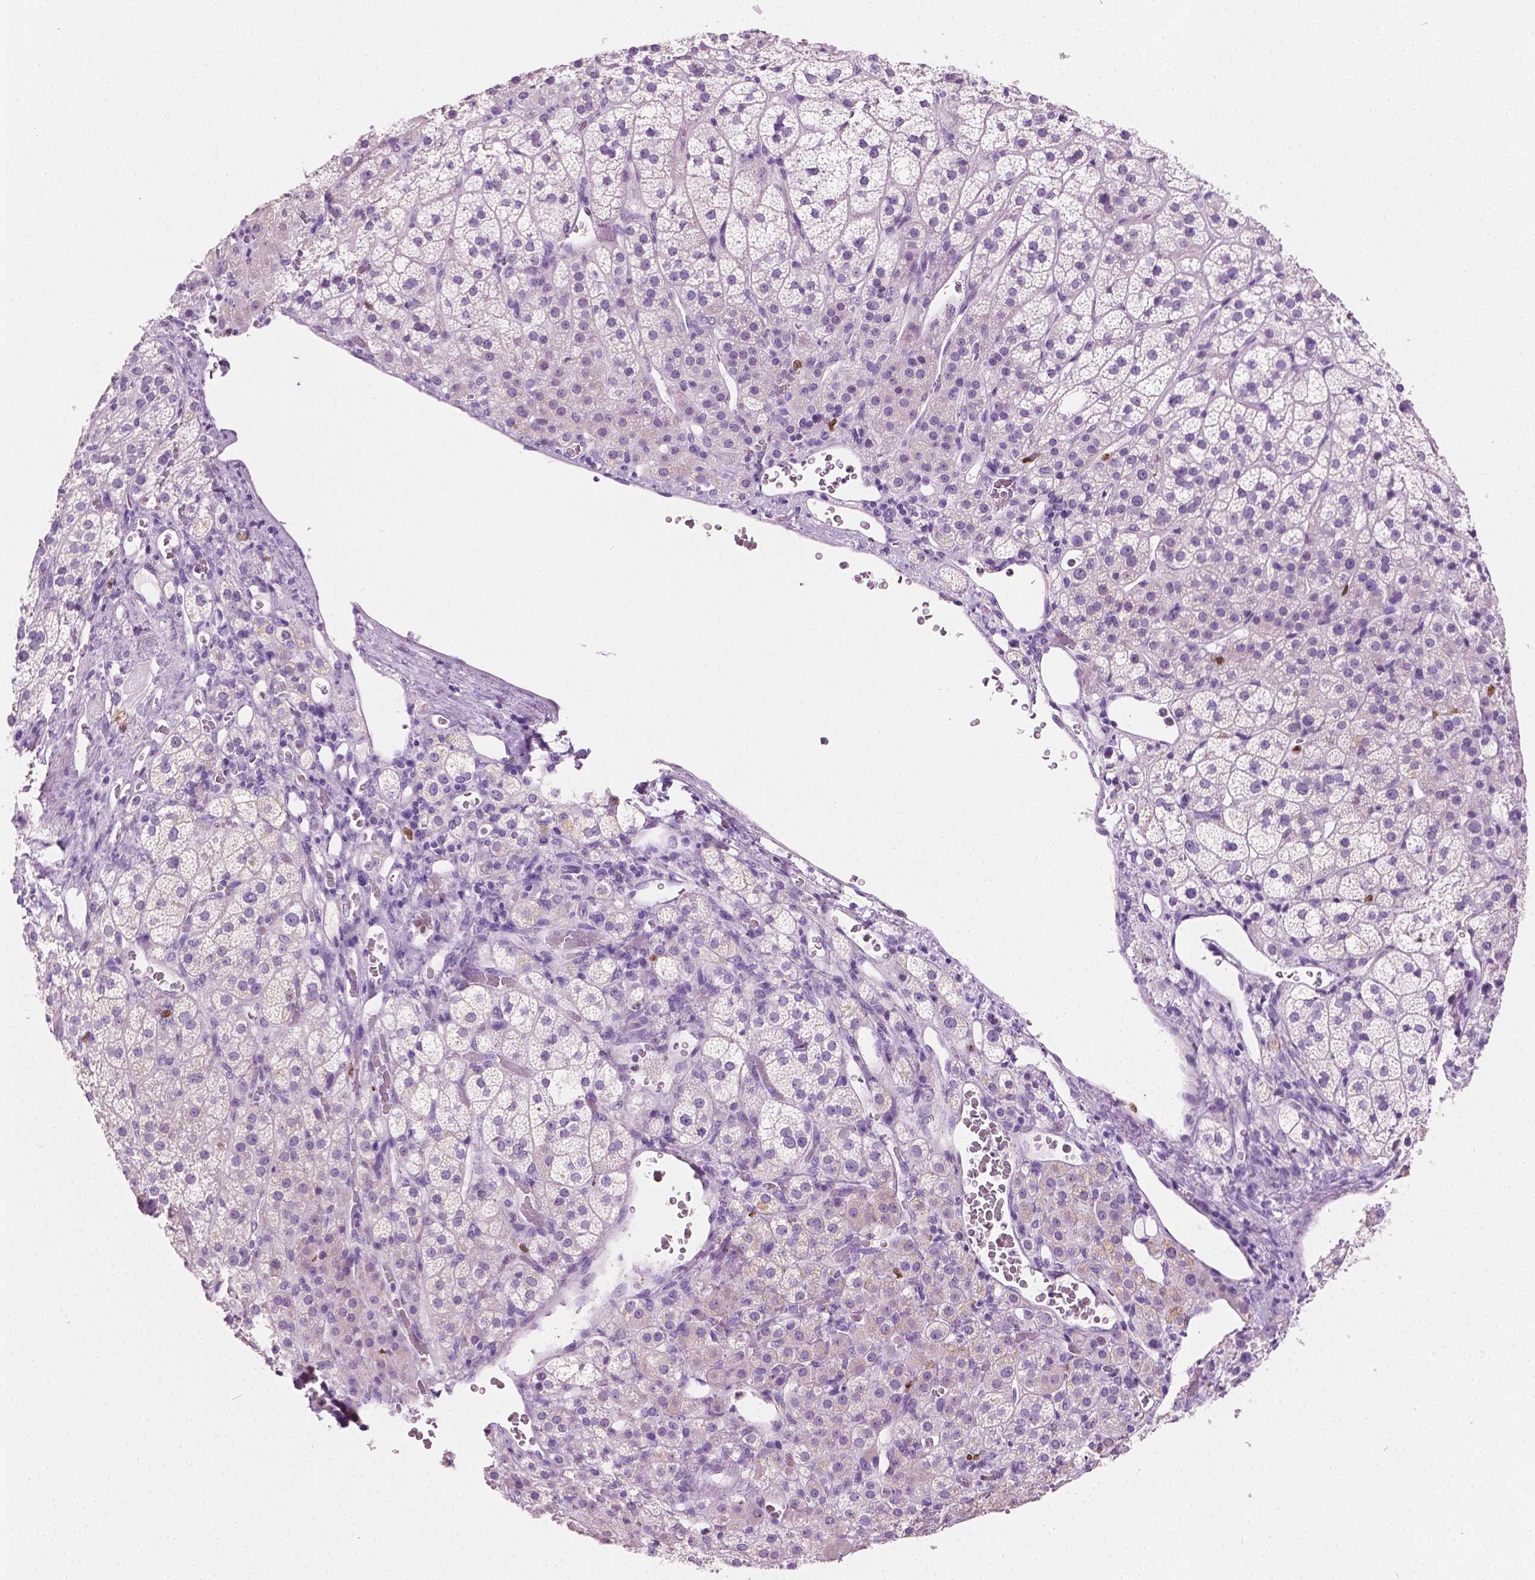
{"staining": {"intensity": "weak", "quantity": "<25%", "location": "cytoplasmic/membranous"}, "tissue": "adrenal gland", "cell_type": "Glandular cells", "image_type": "normal", "snomed": [{"axis": "morphology", "description": "Normal tissue, NOS"}, {"axis": "topography", "description": "Adrenal gland"}], "caption": "Immunohistochemistry photomicrograph of unremarkable adrenal gland: adrenal gland stained with DAB shows no significant protein expression in glandular cells. (DAB (3,3'-diaminobenzidine) immunohistochemistry (IHC) visualized using brightfield microscopy, high magnification).", "gene": "SIAH2", "patient": {"sex": "female", "age": 60}}